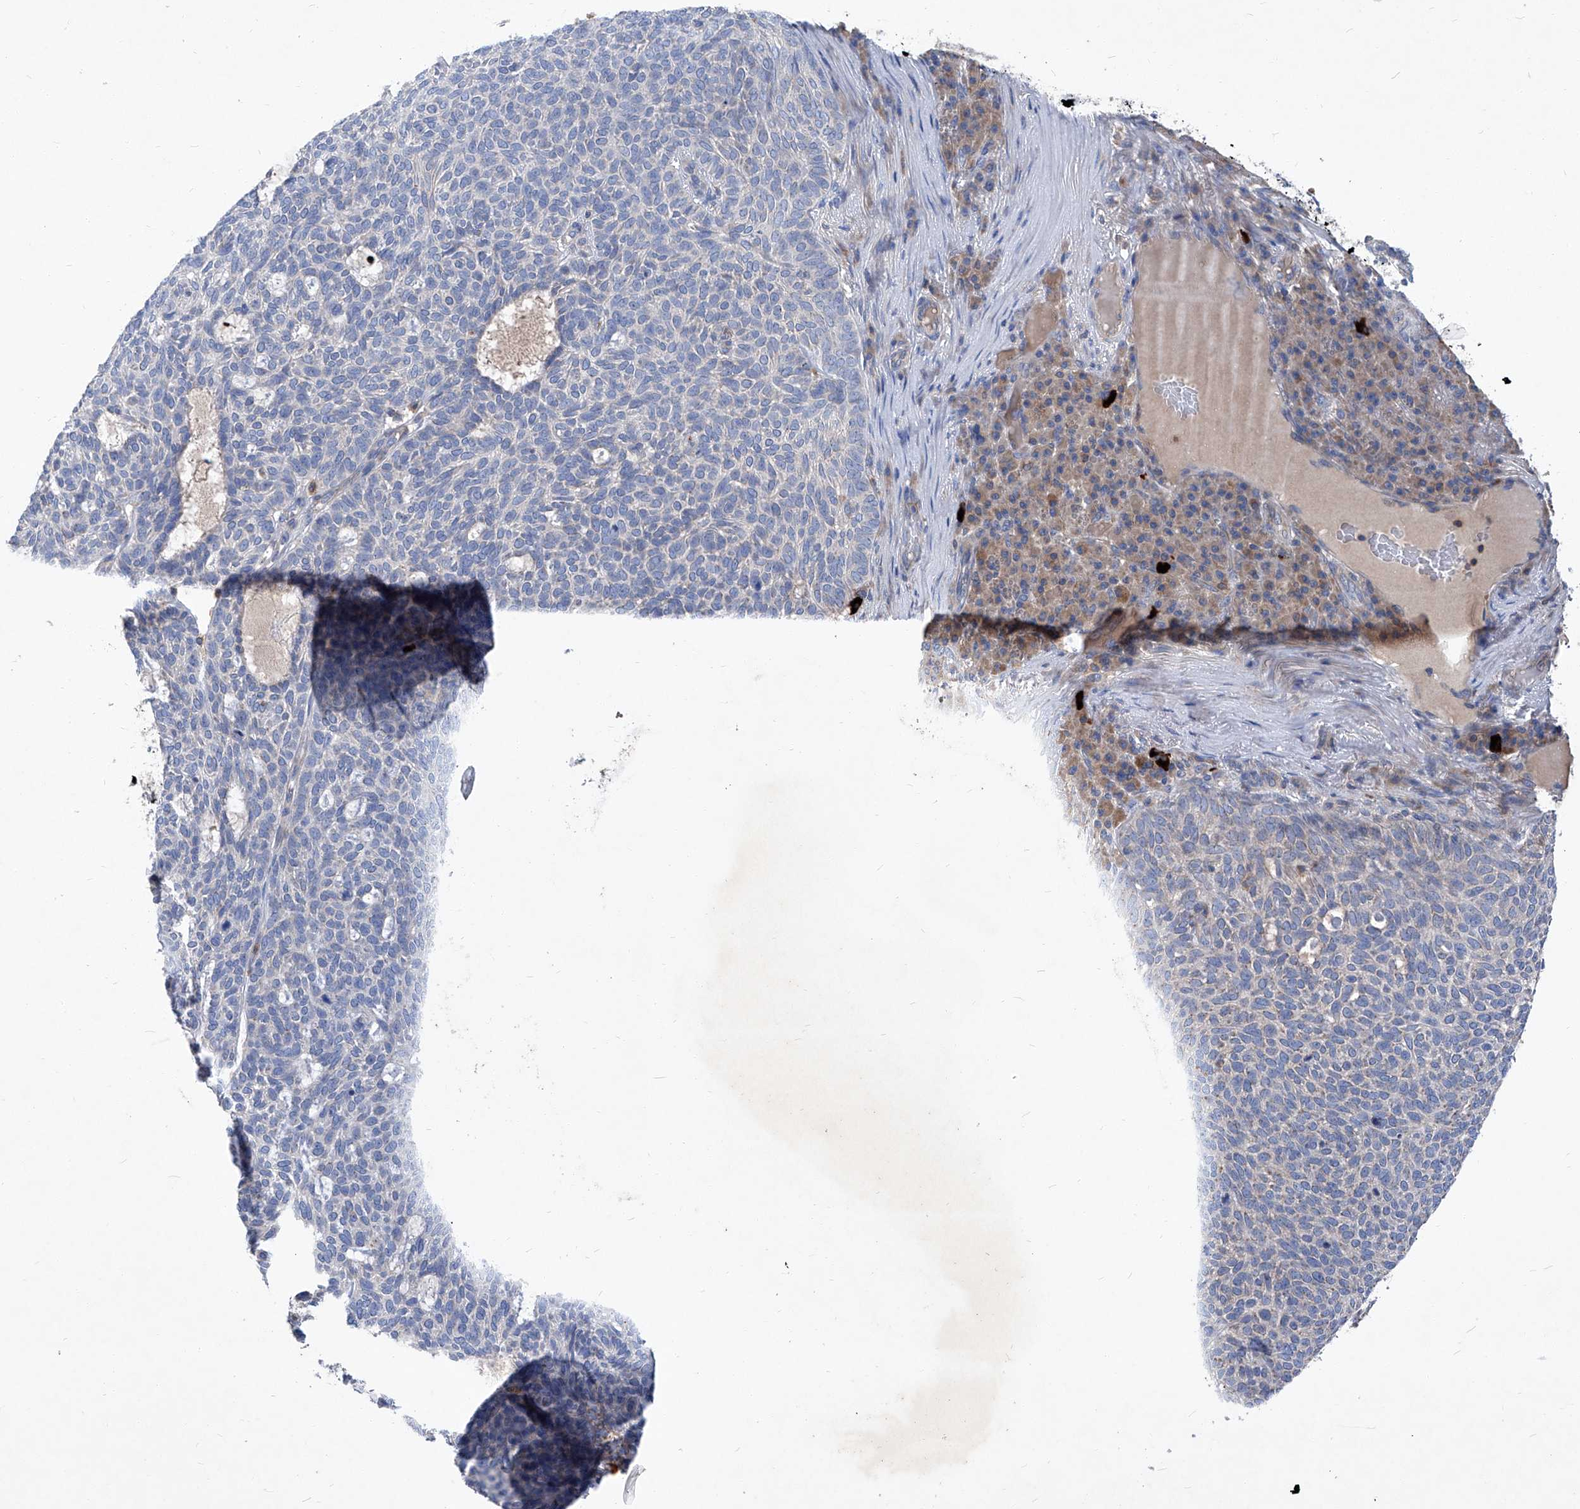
{"staining": {"intensity": "negative", "quantity": "none", "location": "none"}, "tissue": "skin cancer", "cell_type": "Tumor cells", "image_type": "cancer", "snomed": [{"axis": "morphology", "description": "Squamous cell carcinoma, NOS"}, {"axis": "topography", "description": "Skin"}], "caption": "Immunohistochemical staining of human skin squamous cell carcinoma displays no significant expression in tumor cells. Nuclei are stained in blue.", "gene": "EPHA8", "patient": {"sex": "female", "age": 90}}